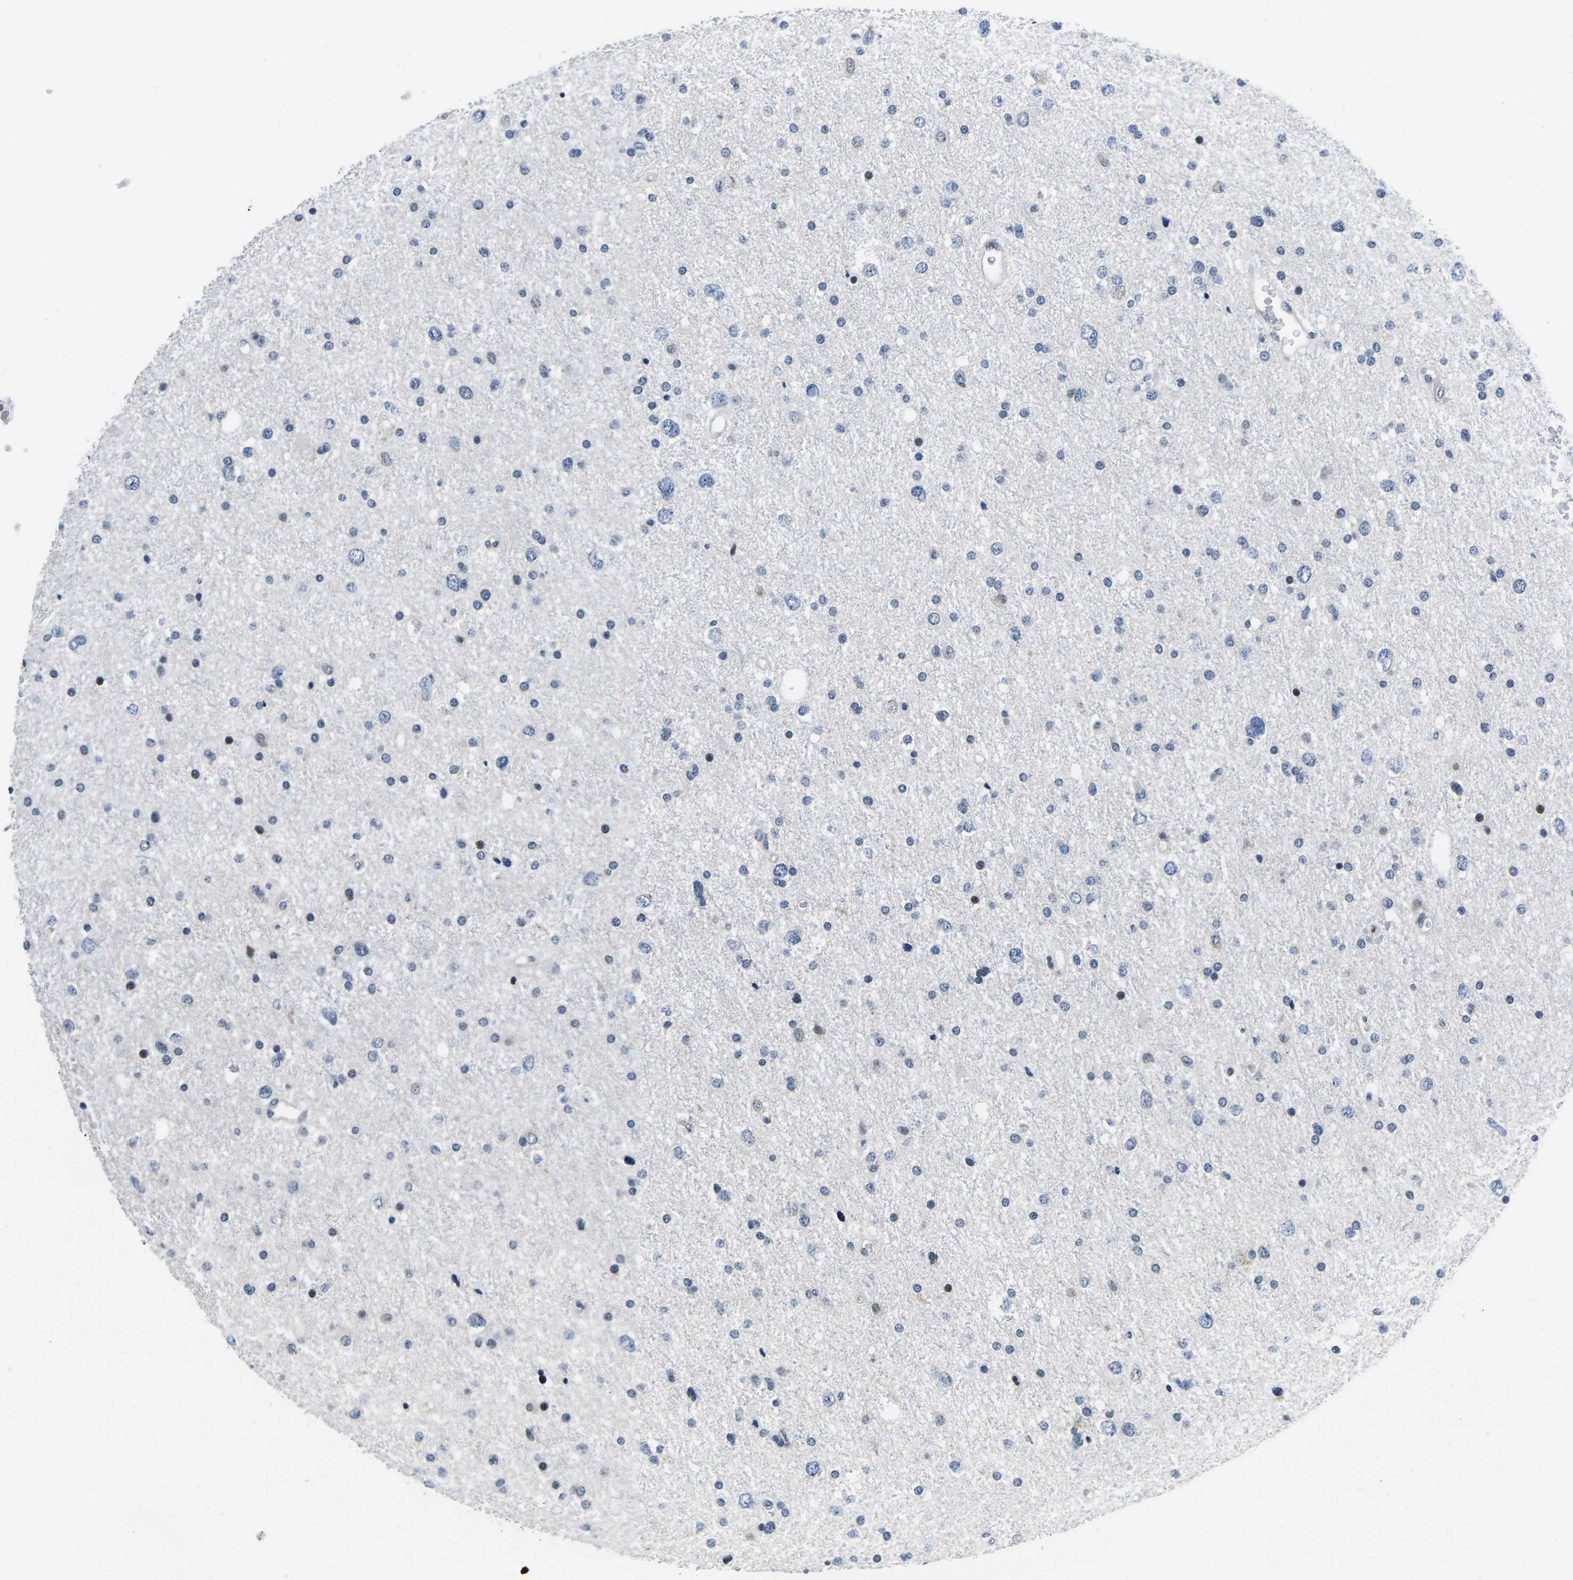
{"staining": {"intensity": "negative", "quantity": "none", "location": "none"}, "tissue": "glioma", "cell_type": "Tumor cells", "image_type": "cancer", "snomed": [{"axis": "morphology", "description": "Glioma, malignant, Low grade"}, {"axis": "topography", "description": "Brain"}], "caption": "A high-resolution micrograph shows IHC staining of glioma, which exhibits no significant staining in tumor cells.", "gene": "CDC73", "patient": {"sex": "female", "age": 37}}